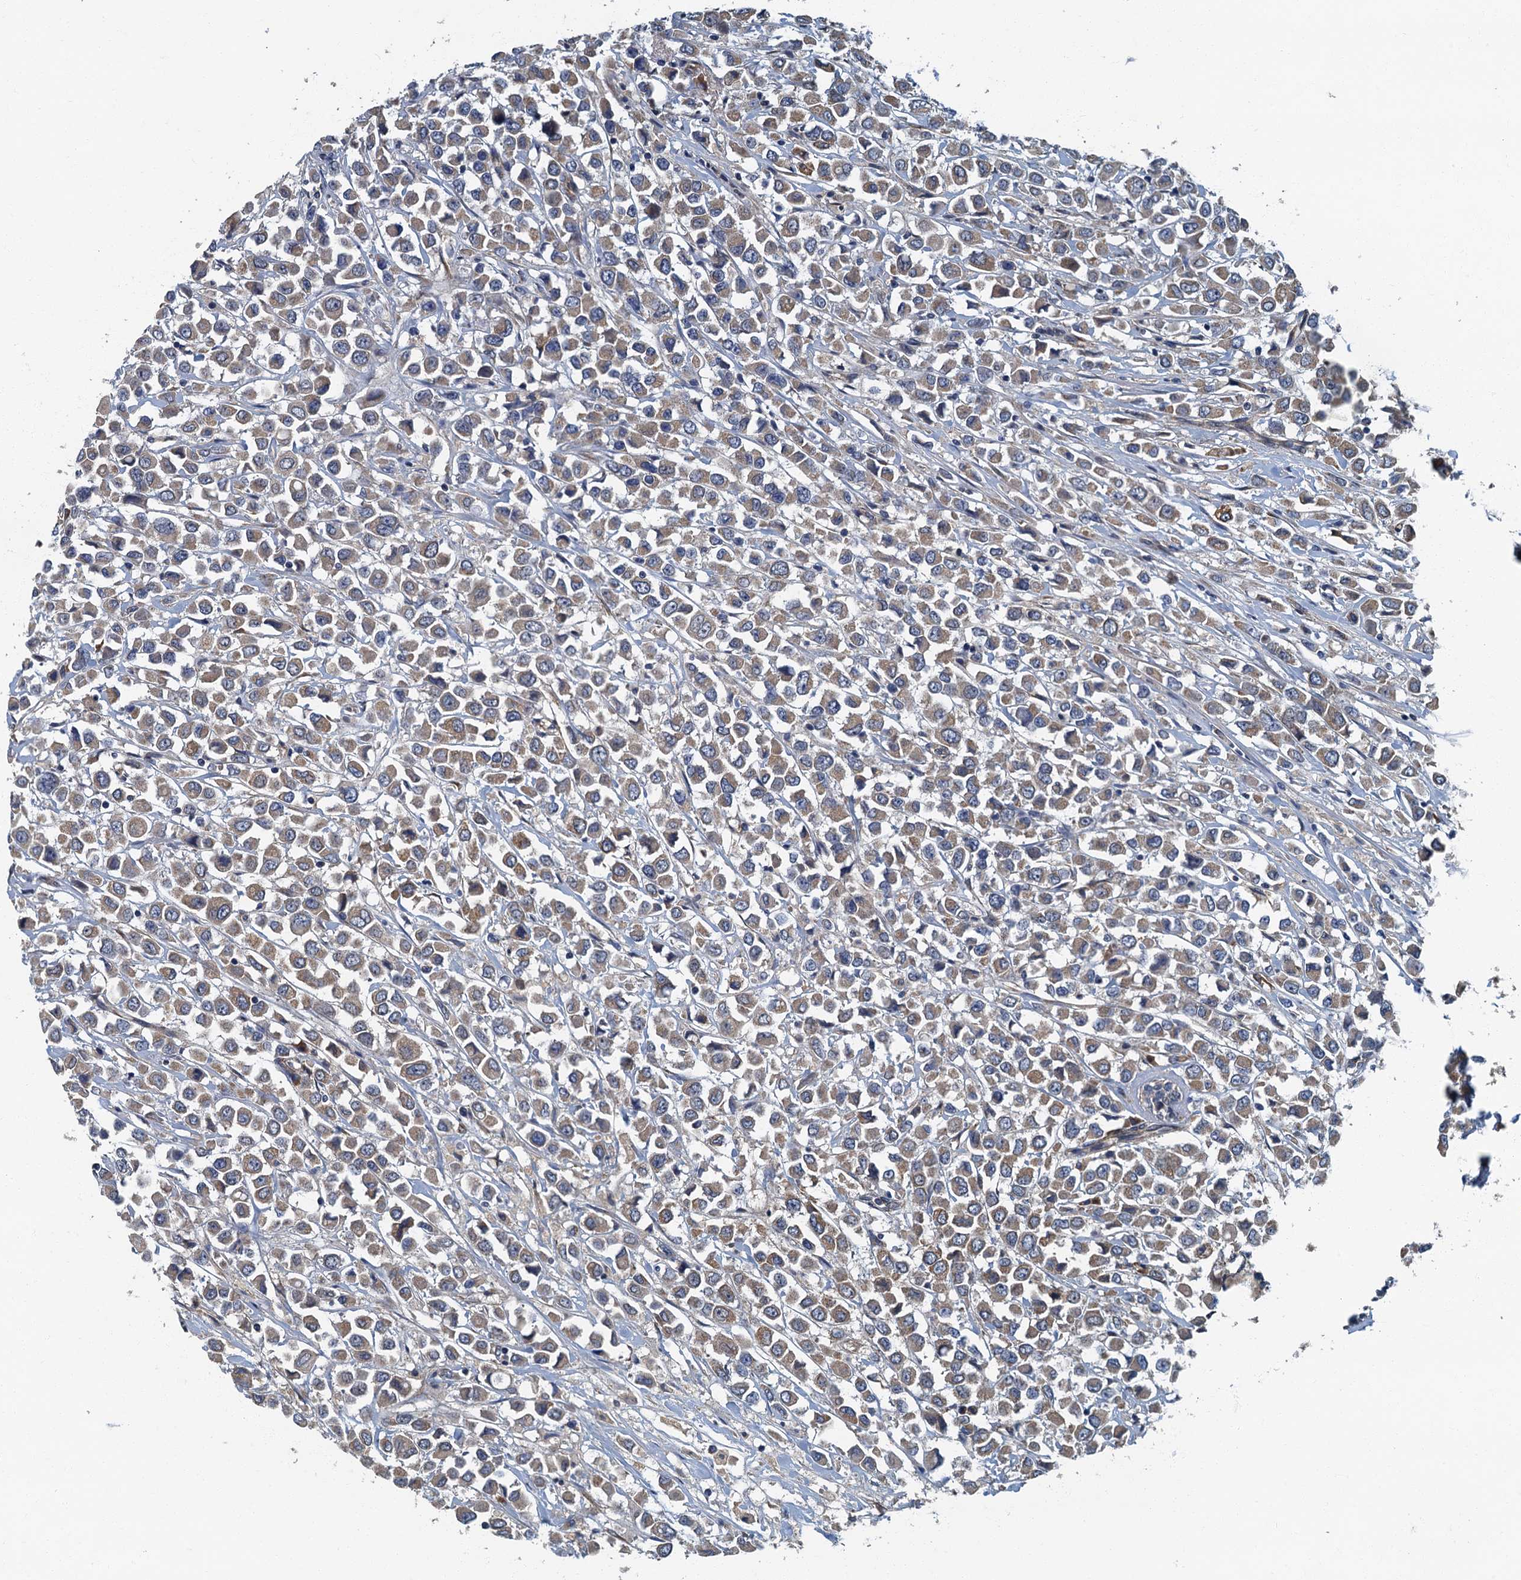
{"staining": {"intensity": "weak", "quantity": ">75%", "location": "cytoplasmic/membranous"}, "tissue": "breast cancer", "cell_type": "Tumor cells", "image_type": "cancer", "snomed": [{"axis": "morphology", "description": "Duct carcinoma"}, {"axis": "topography", "description": "Breast"}], "caption": "A brown stain shows weak cytoplasmic/membranous positivity of a protein in human breast cancer tumor cells. (IHC, brightfield microscopy, high magnification).", "gene": "DDX49", "patient": {"sex": "female", "age": 61}}